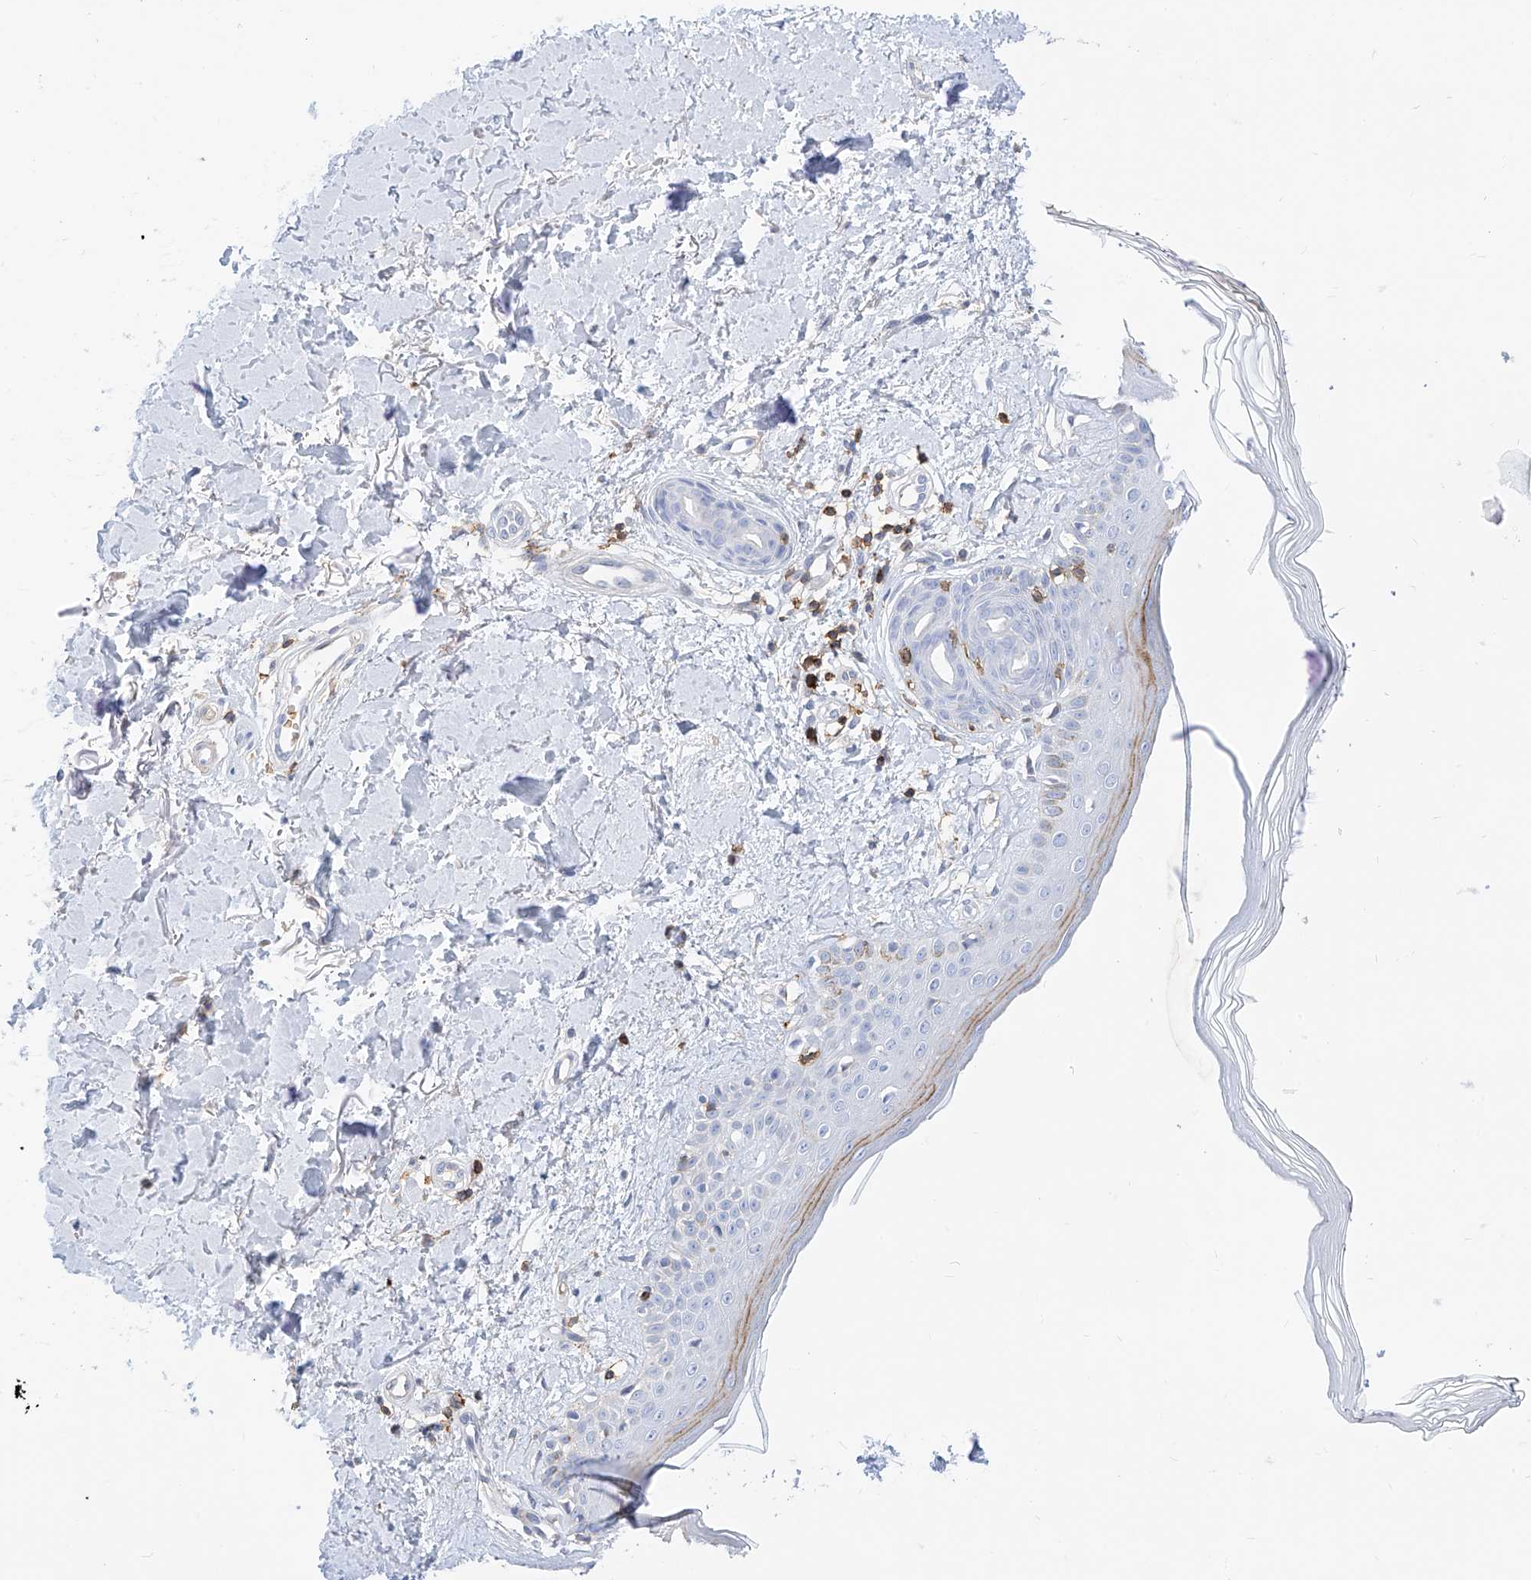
{"staining": {"intensity": "negative", "quantity": "none", "location": "none"}, "tissue": "skin", "cell_type": "Fibroblasts", "image_type": "normal", "snomed": [{"axis": "morphology", "description": "Normal tissue, NOS"}, {"axis": "topography", "description": "Skin"}], "caption": "This is an immunohistochemistry image of normal human skin. There is no expression in fibroblasts.", "gene": "TXNDC9", "patient": {"sex": "female", "age": 64}}